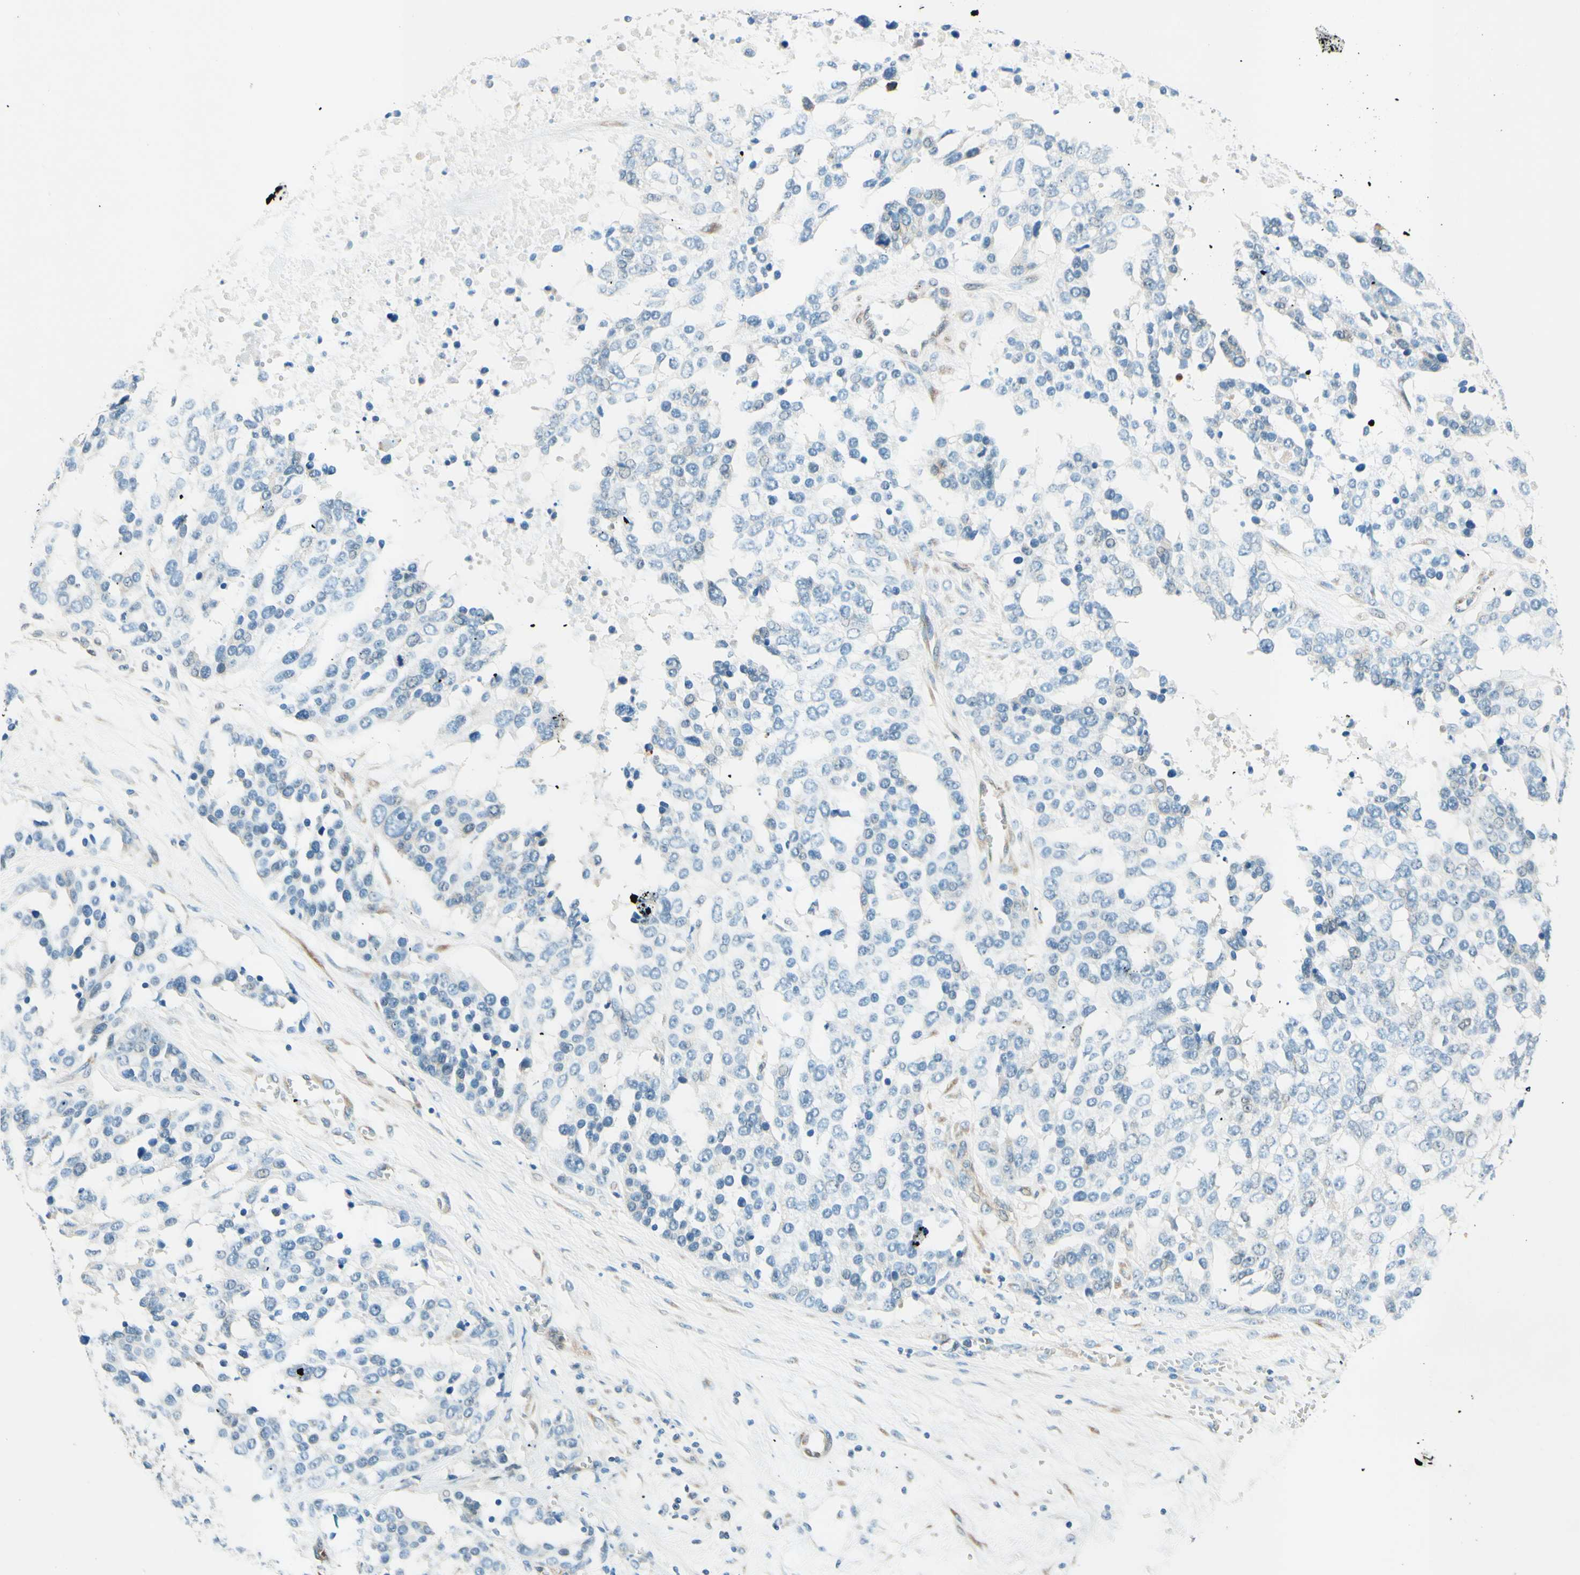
{"staining": {"intensity": "negative", "quantity": "none", "location": "none"}, "tissue": "ovarian cancer", "cell_type": "Tumor cells", "image_type": "cancer", "snomed": [{"axis": "morphology", "description": "Cystadenocarcinoma, serous, NOS"}, {"axis": "topography", "description": "Ovary"}], "caption": "Ovarian cancer stained for a protein using immunohistochemistry shows no expression tumor cells.", "gene": "TAOK2", "patient": {"sex": "female", "age": 44}}